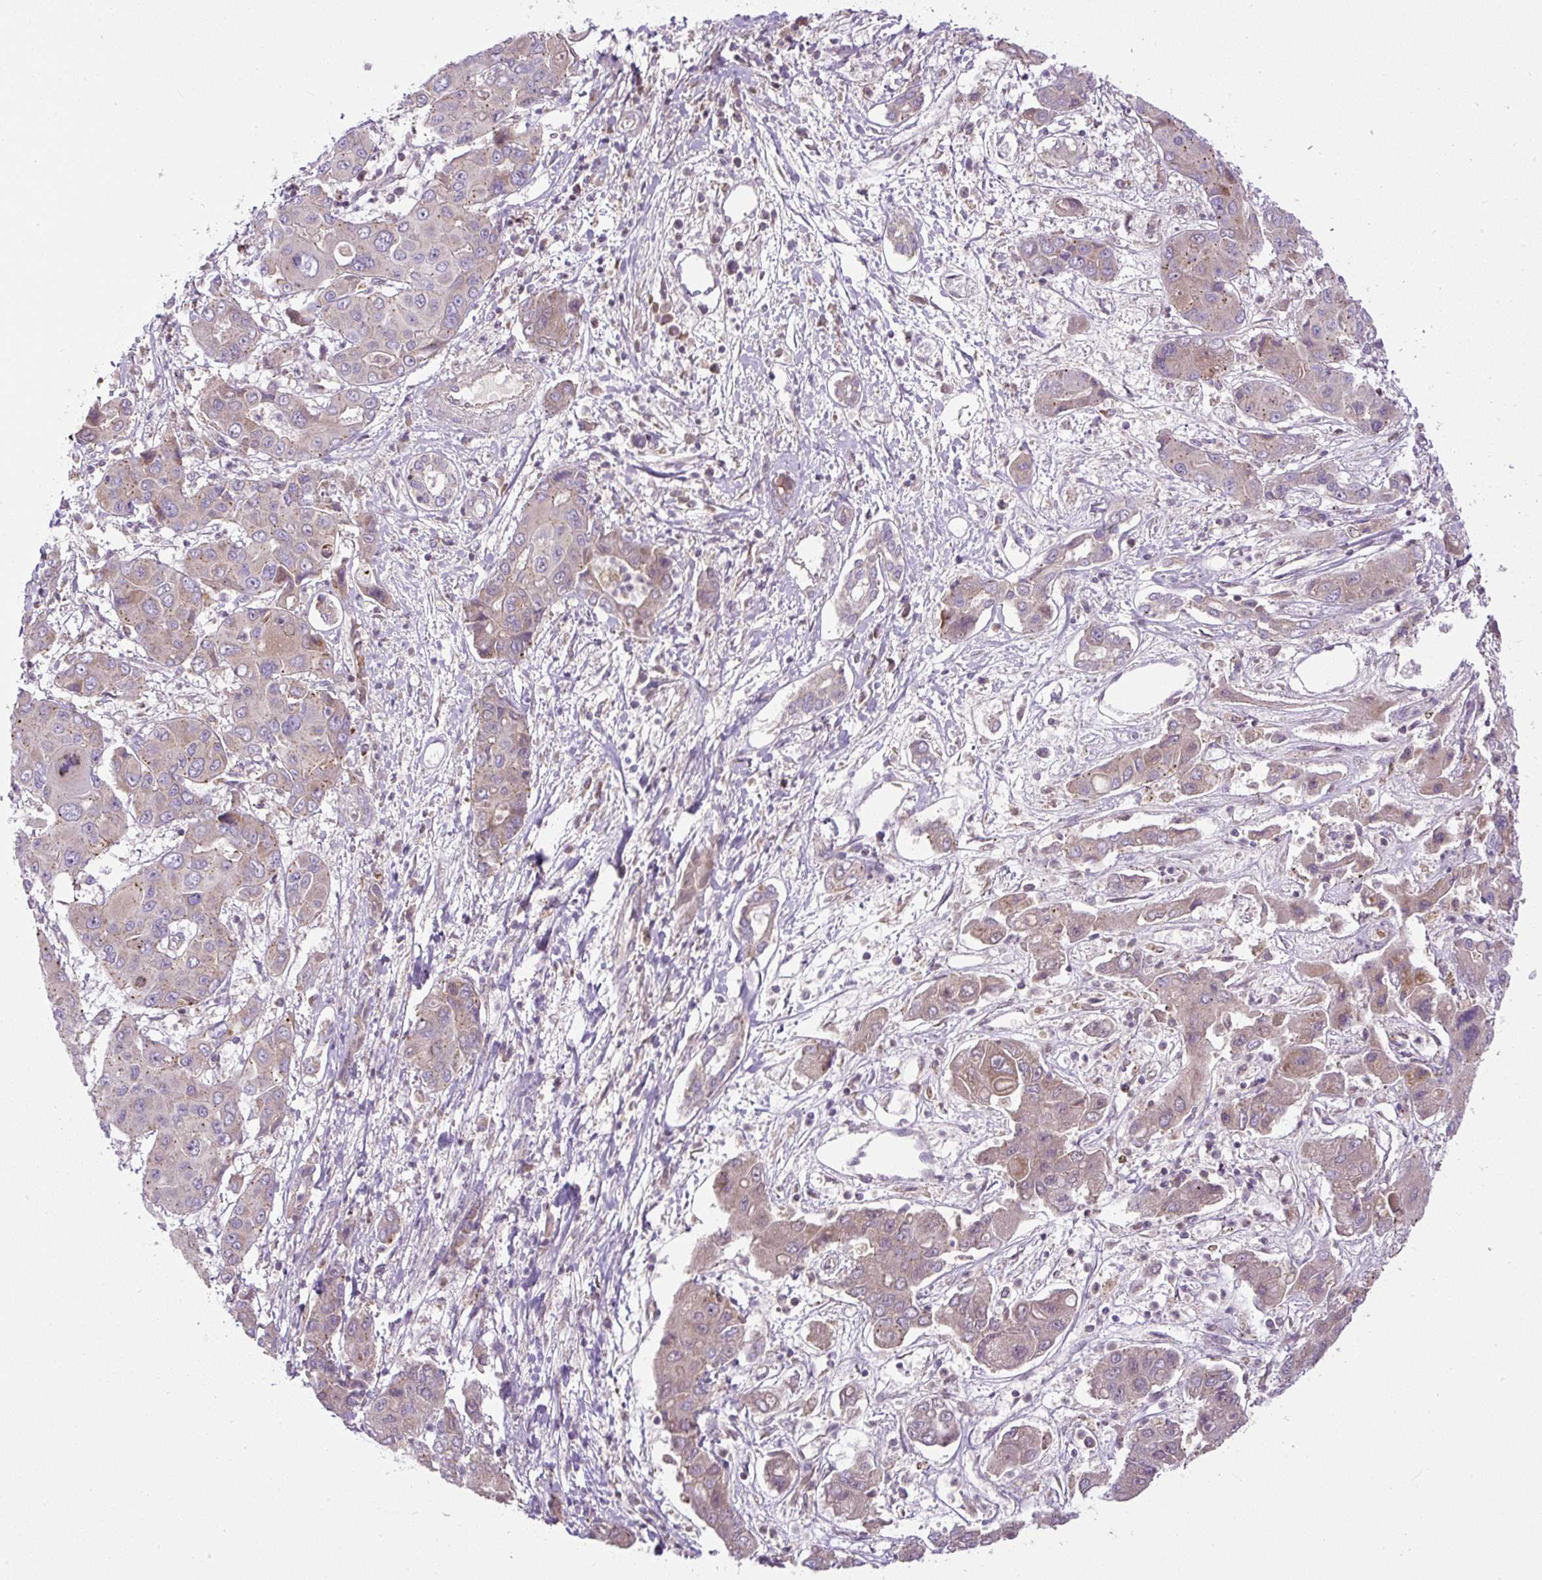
{"staining": {"intensity": "weak", "quantity": "25%-75%", "location": "cytoplasmic/membranous"}, "tissue": "liver cancer", "cell_type": "Tumor cells", "image_type": "cancer", "snomed": [{"axis": "morphology", "description": "Cholangiocarcinoma"}, {"axis": "topography", "description": "Liver"}], "caption": "Protein expression by immunohistochemistry exhibits weak cytoplasmic/membranous positivity in about 25%-75% of tumor cells in liver cholangiocarcinoma.", "gene": "ZNF547", "patient": {"sex": "male", "age": 67}}